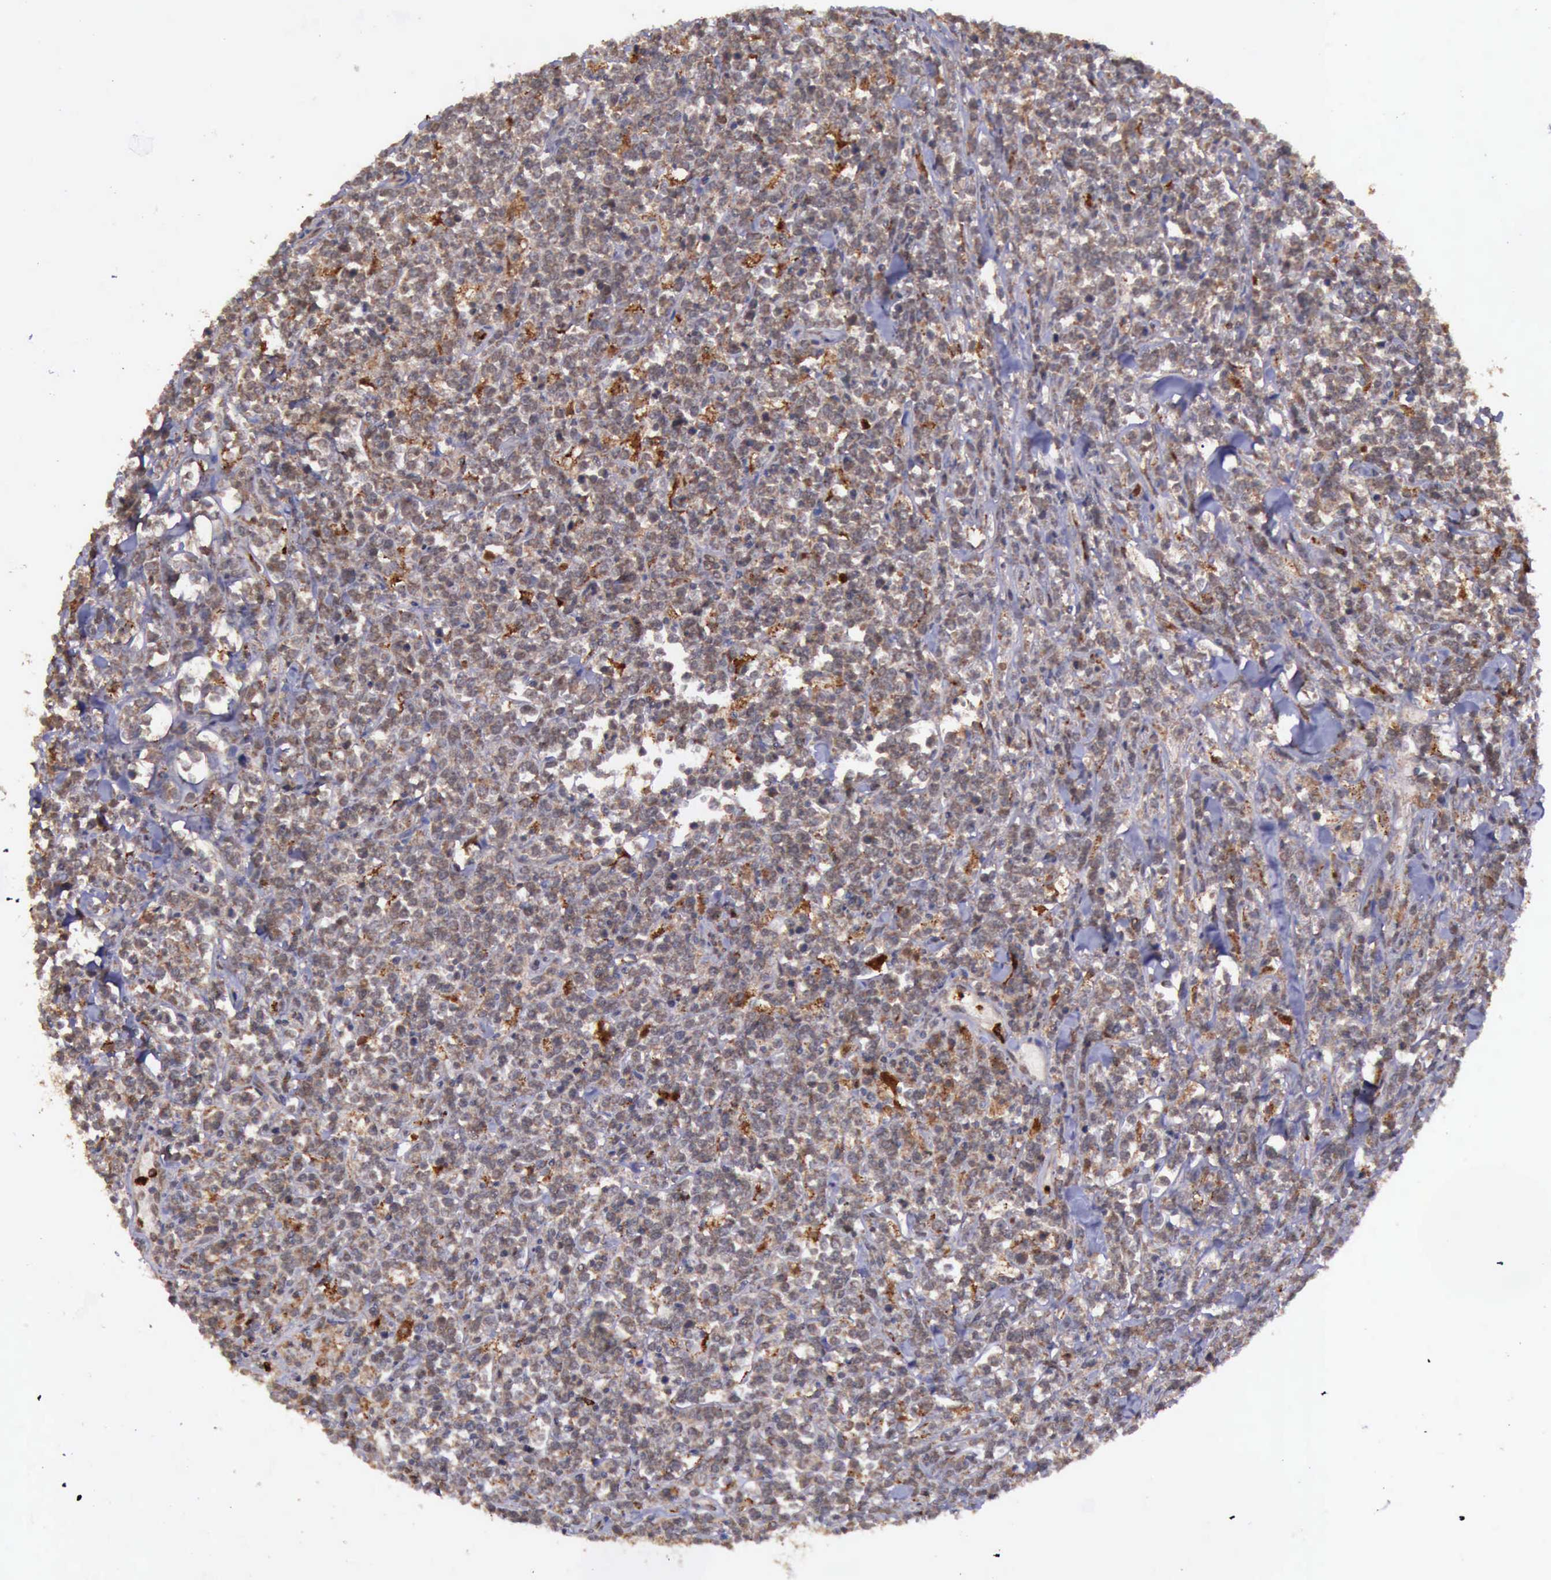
{"staining": {"intensity": "moderate", "quantity": ">75%", "location": "cytoplasmic/membranous"}, "tissue": "lymphoma", "cell_type": "Tumor cells", "image_type": "cancer", "snomed": [{"axis": "morphology", "description": "Malignant lymphoma, non-Hodgkin's type, High grade"}, {"axis": "topography", "description": "Small intestine"}, {"axis": "topography", "description": "Colon"}], "caption": "Approximately >75% of tumor cells in human lymphoma display moderate cytoplasmic/membranous protein expression as visualized by brown immunohistochemical staining.", "gene": "ARMCX3", "patient": {"sex": "male", "age": 8}}